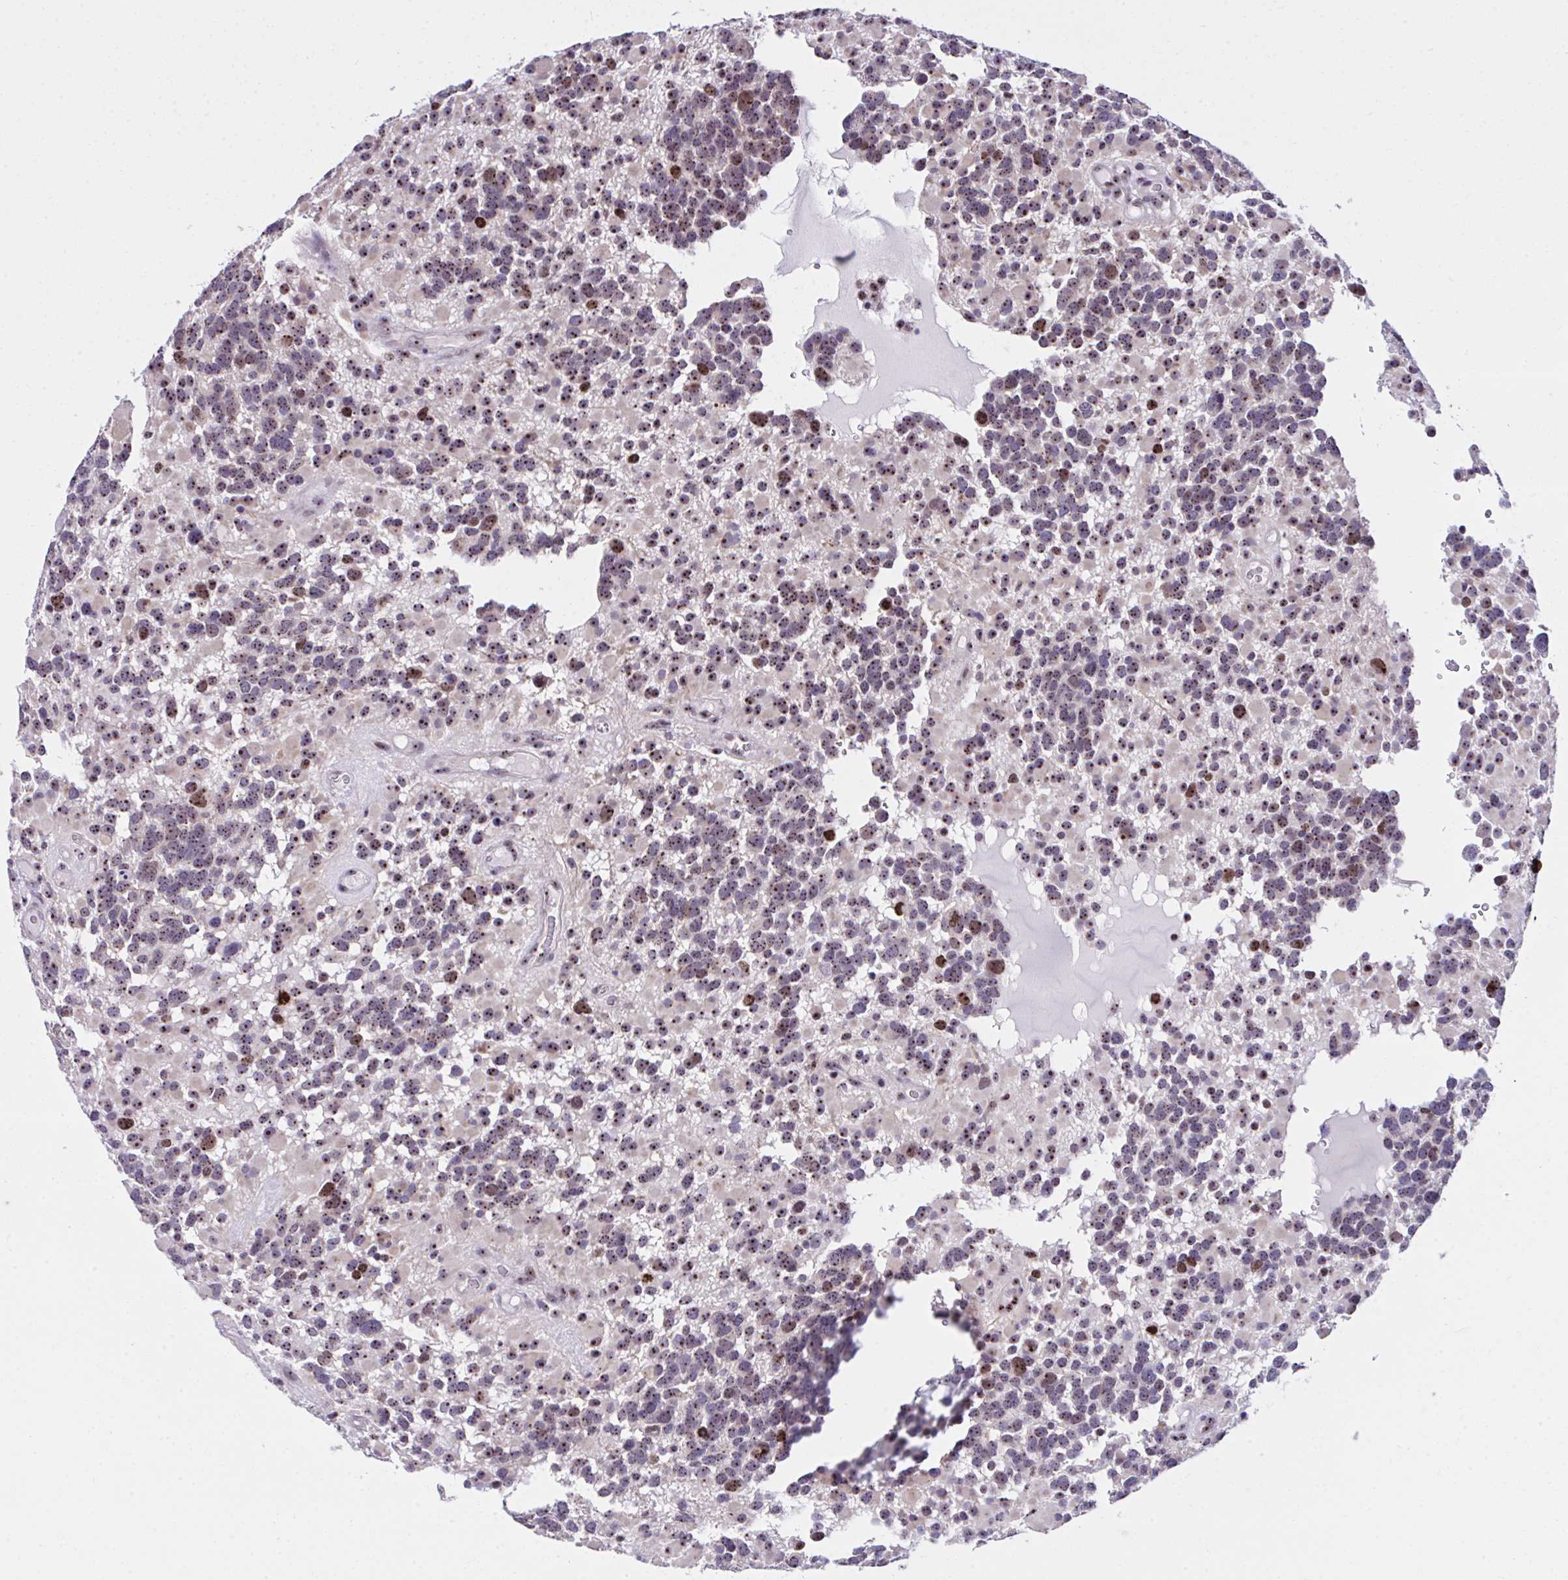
{"staining": {"intensity": "moderate", "quantity": ">75%", "location": "nuclear"}, "tissue": "glioma", "cell_type": "Tumor cells", "image_type": "cancer", "snomed": [{"axis": "morphology", "description": "Glioma, malignant, High grade"}, {"axis": "topography", "description": "Brain"}], "caption": "IHC of human high-grade glioma (malignant) exhibits medium levels of moderate nuclear staining in approximately >75% of tumor cells.", "gene": "CEP72", "patient": {"sex": "female", "age": 40}}